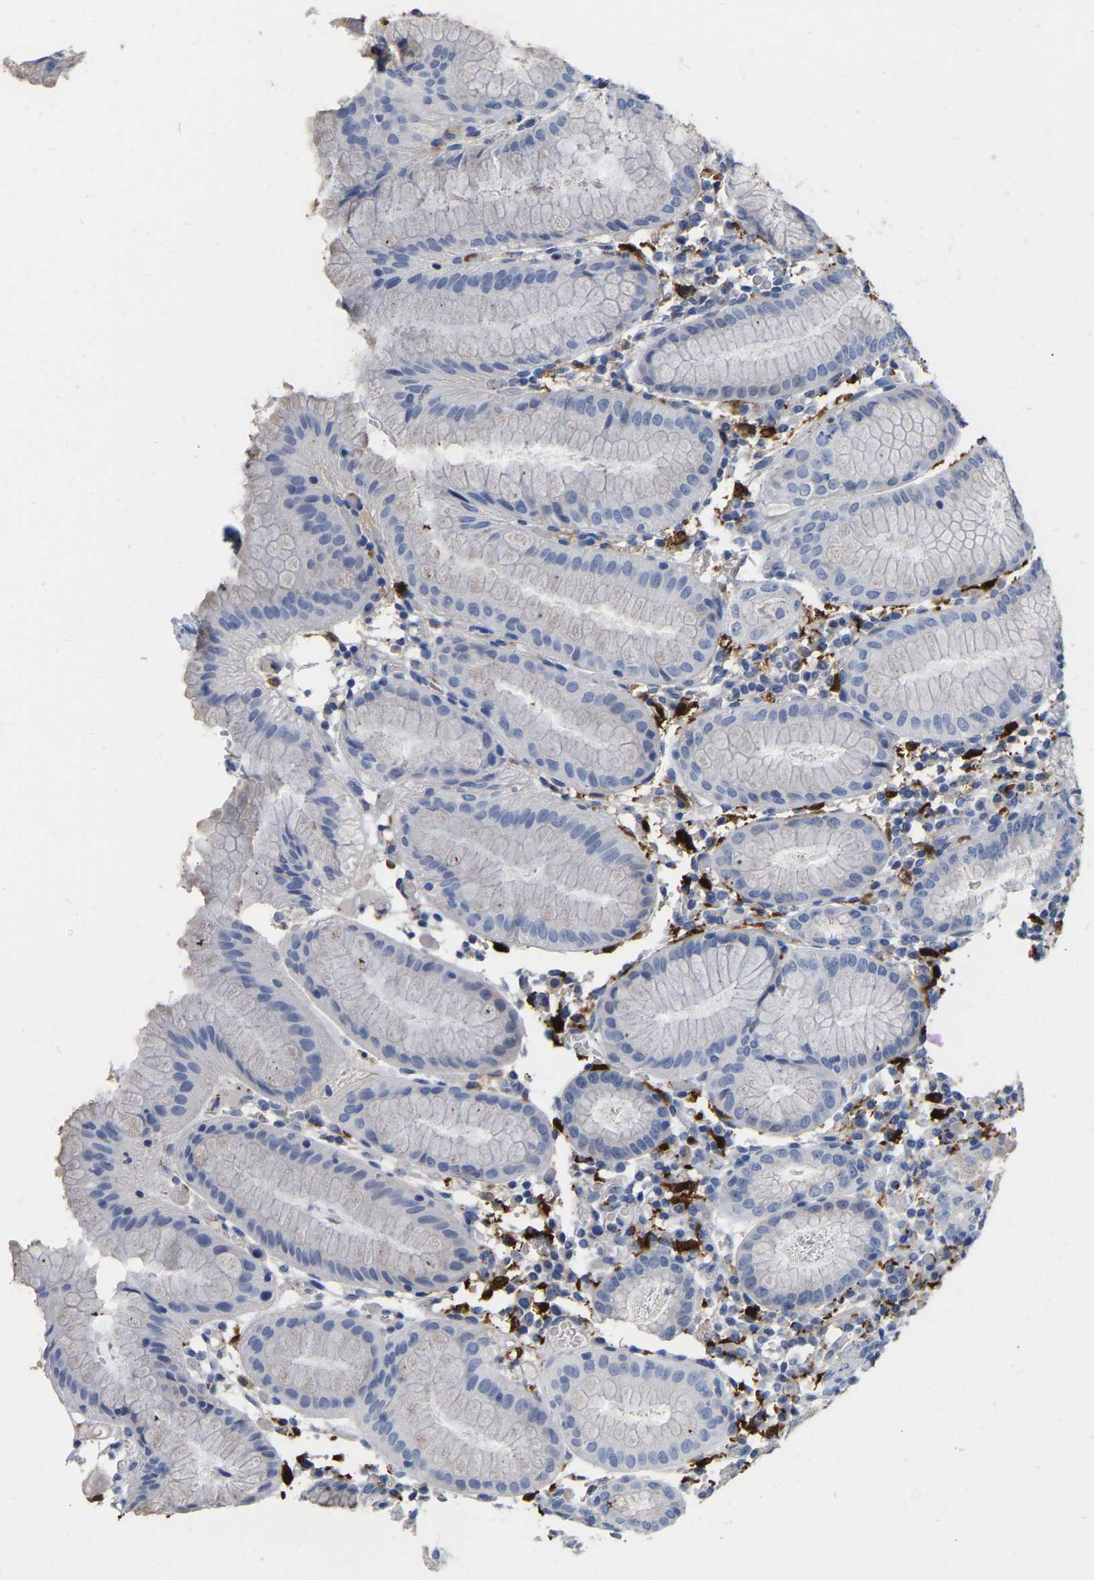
{"staining": {"intensity": "negative", "quantity": "none", "location": "none"}, "tissue": "stomach", "cell_type": "Glandular cells", "image_type": "normal", "snomed": [{"axis": "morphology", "description": "Normal tissue, NOS"}, {"axis": "topography", "description": "Stomach"}, {"axis": "topography", "description": "Stomach, lower"}], "caption": "DAB immunohistochemical staining of normal human stomach displays no significant positivity in glandular cells.", "gene": "ULBP2", "patient": {"sex": "female", "age": 75}}